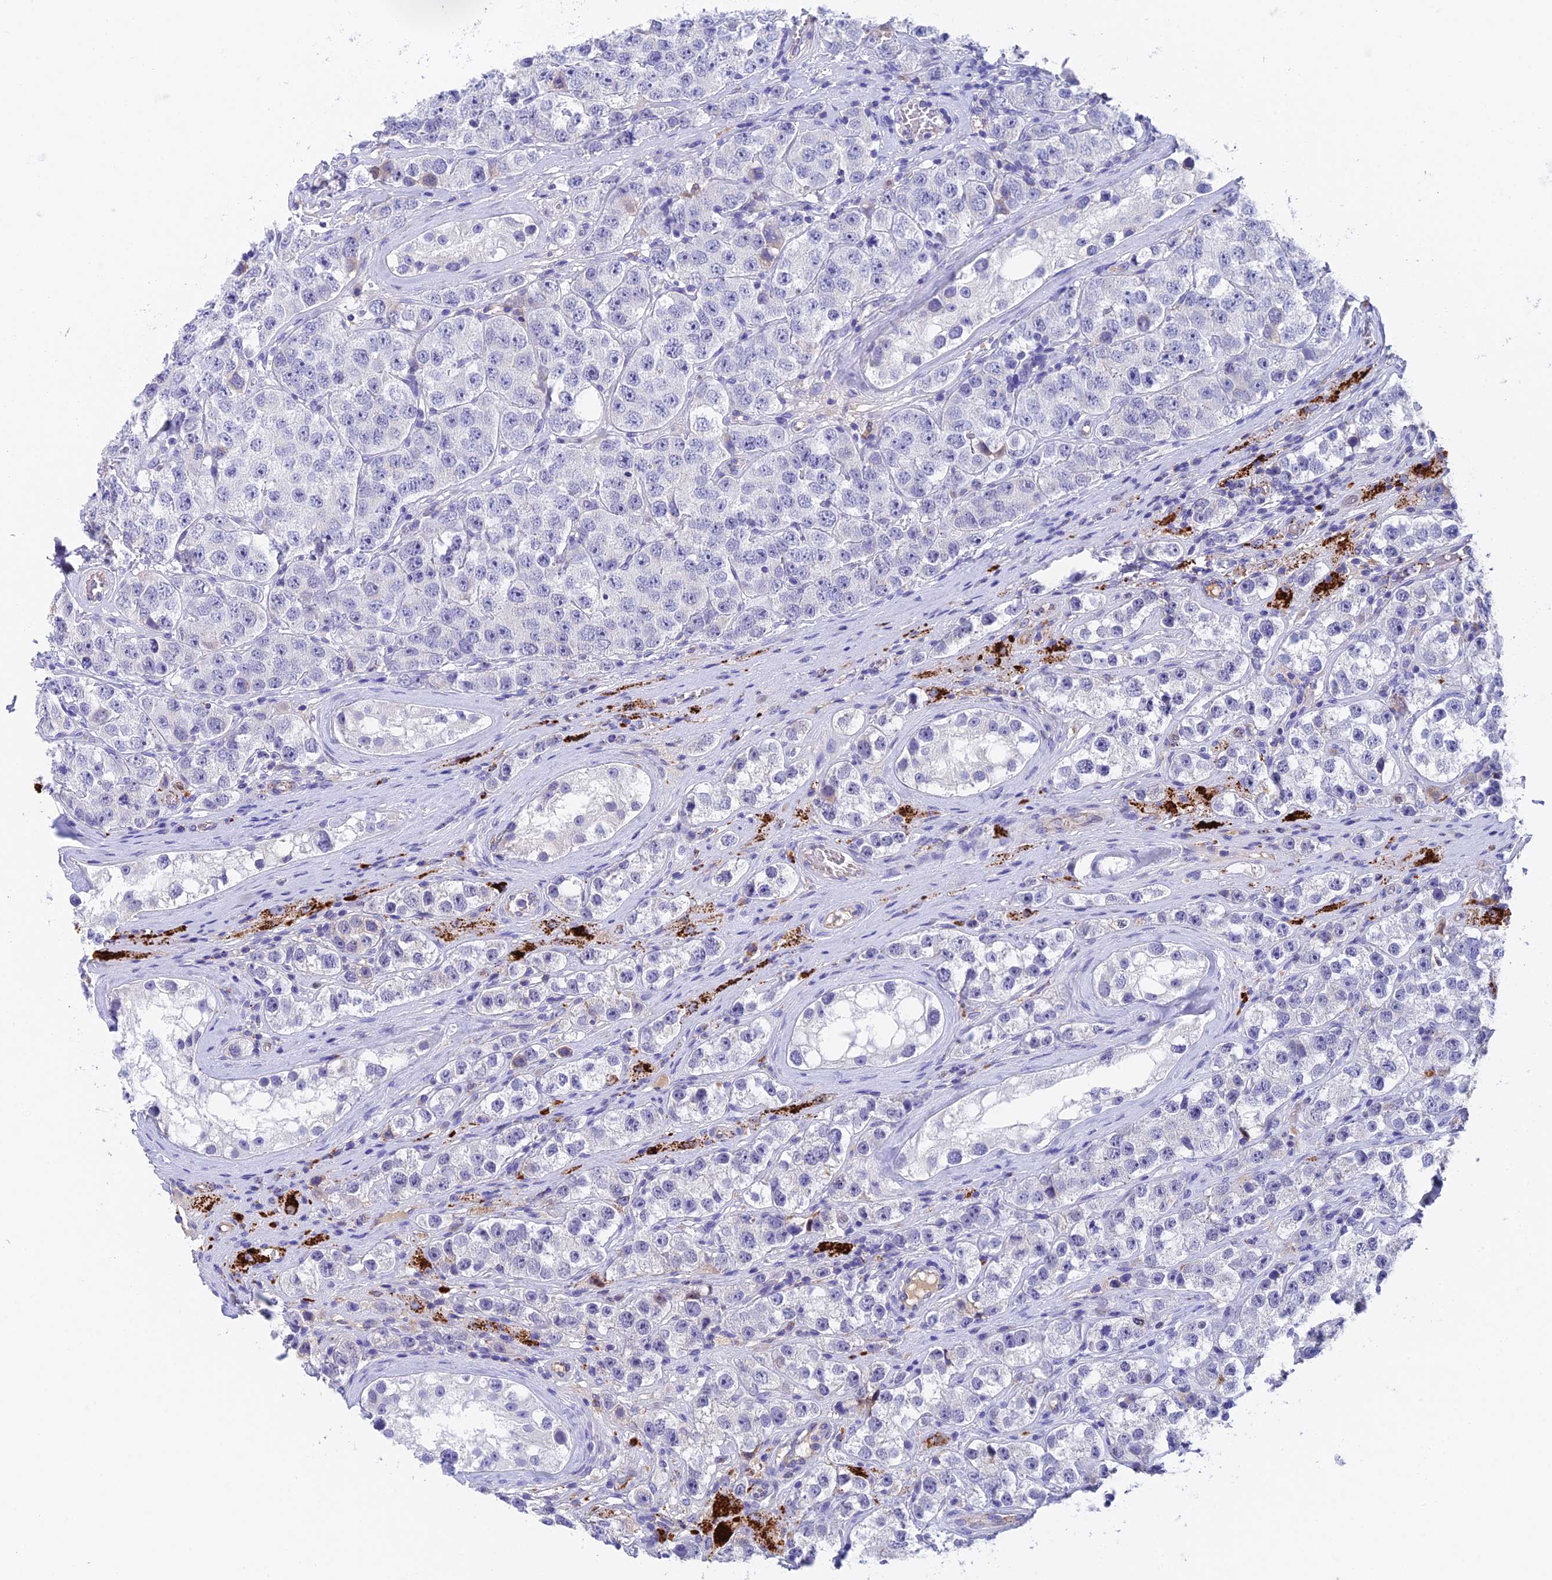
{"staining": {"intensity": "negative", "quantity": "none", "location": "none"}, "tissue": "testis cancer", "cell_type": "Tumor cells", "image_type": "cancer", "snomed": [{"axis": "morphology", "description": "Seminoma, NOS"}, {"axis": "topography", "description": "Testis"}], "caption": "The photomicrograph displays no staining of tumor cells in testis seminoma. (DAB IHC, high magnification).", "gene": "ADAMTS13", "patient": {"sex": "male", "age": 28}}